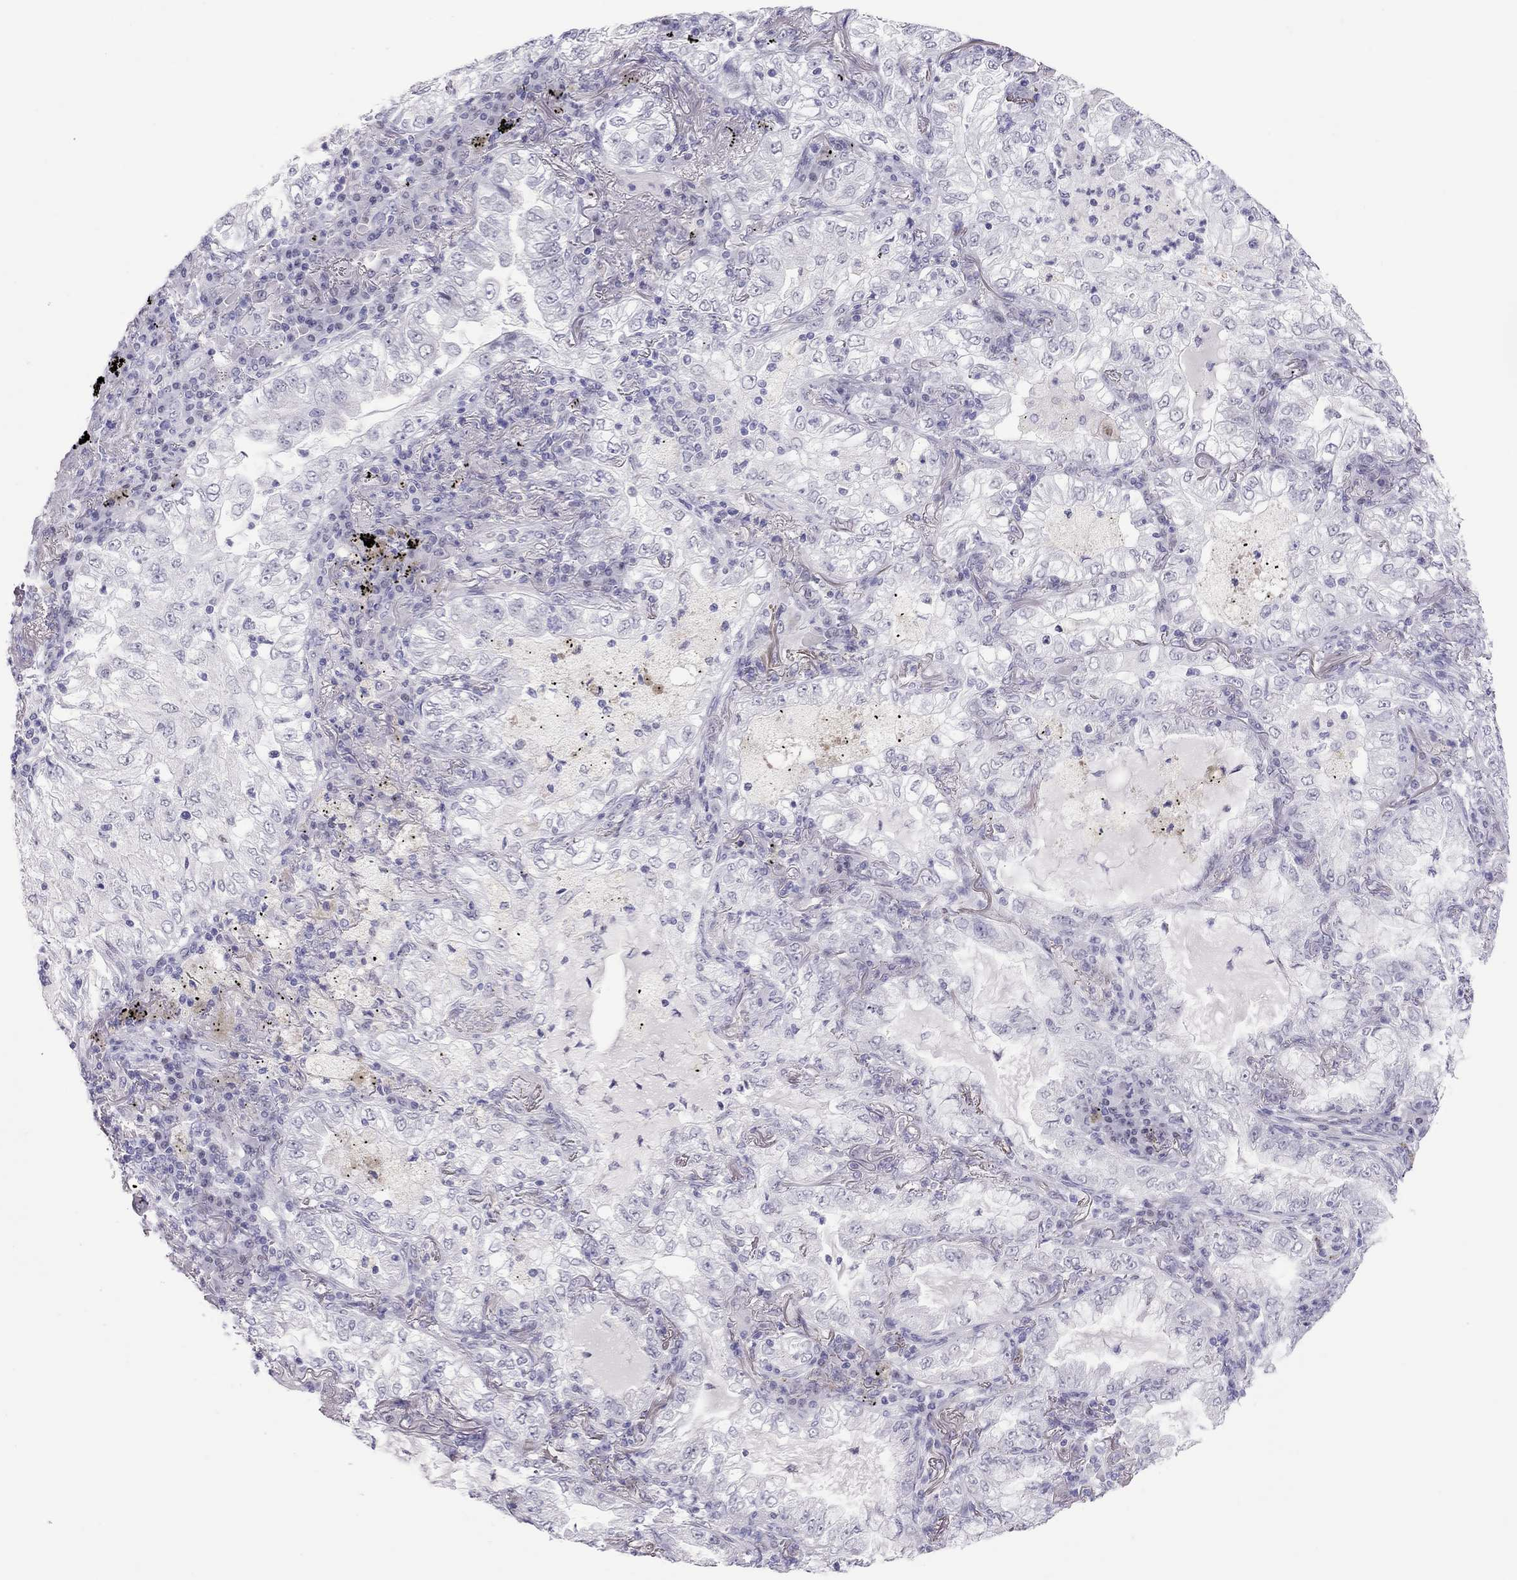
{"staining": {"intensity": "negative", "quantity": "none", "location": "none"}, "tissue": "lung cancer", "cell_type": "Tumor cells", "image_type": "cancer", "snomed": [{"axis": "morphology", "description": "Adenocarcinoma, NOS"}, {"axis": "topography", "description": "Lung"}], "caption": "Tumor cells are negative for brown protein staining in lung cancer (adenocarcinoma).", "gene": "CHRNB3", "patient": {"sex": "female", "age": 73}}